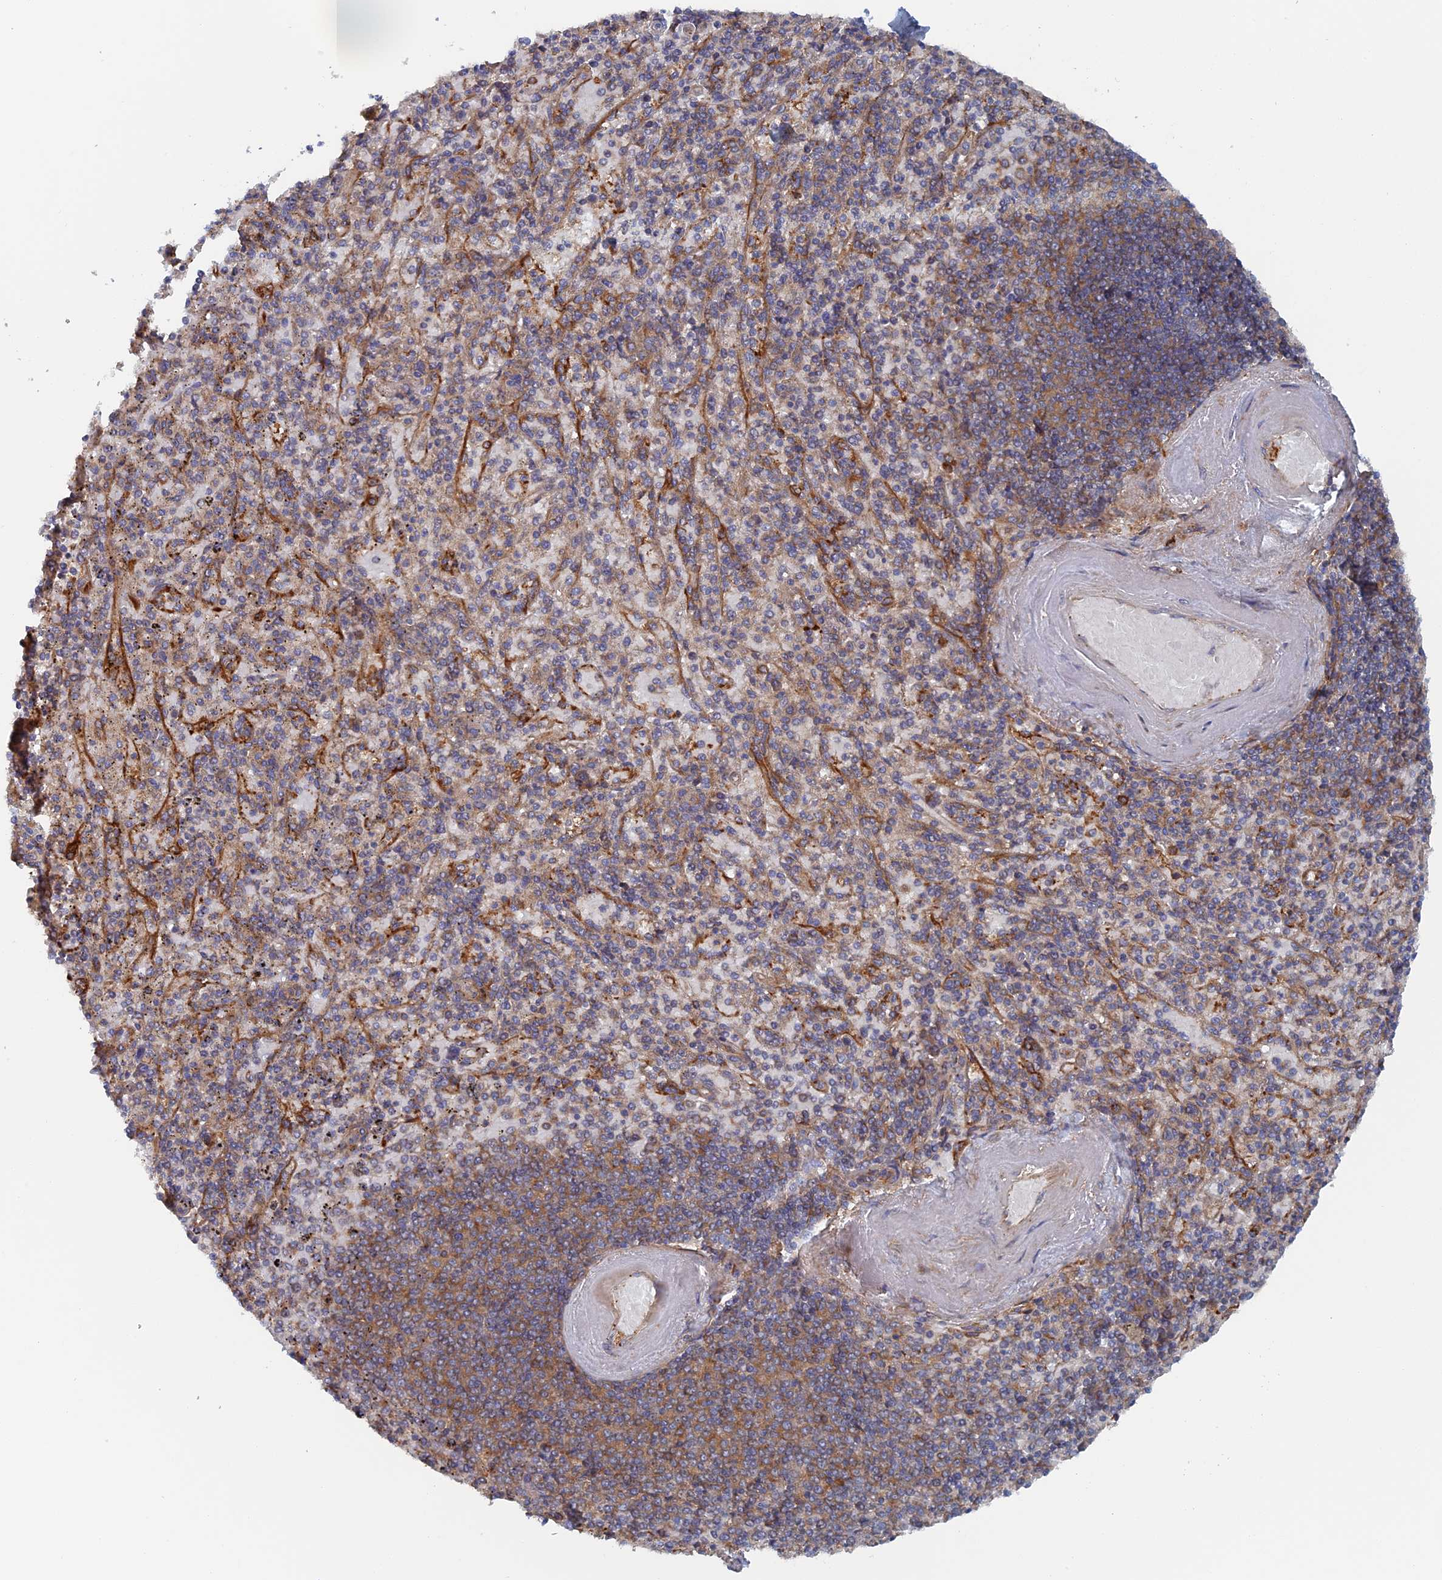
{"staining": {"intensity": "weak", "quantity": "<25%", "location": "cytoplasmic/membranous"}, "tissue": "spleen", "cell_type": "Cells in red pulp", "image_type": "normal", "snomed": [{"axis": "morphology", "description": "Normal tissue, NOS"}, {"axis": "topography", "description": "Spleen"}], "caption": "IHC micrograph of benign human spleen stained for a protein (brown), which displays no positivity in cells in red pulp. (DAB IHC, high magnification).", "gene": "TMEM196", "patient": {"sex": "male", "age": 82}}